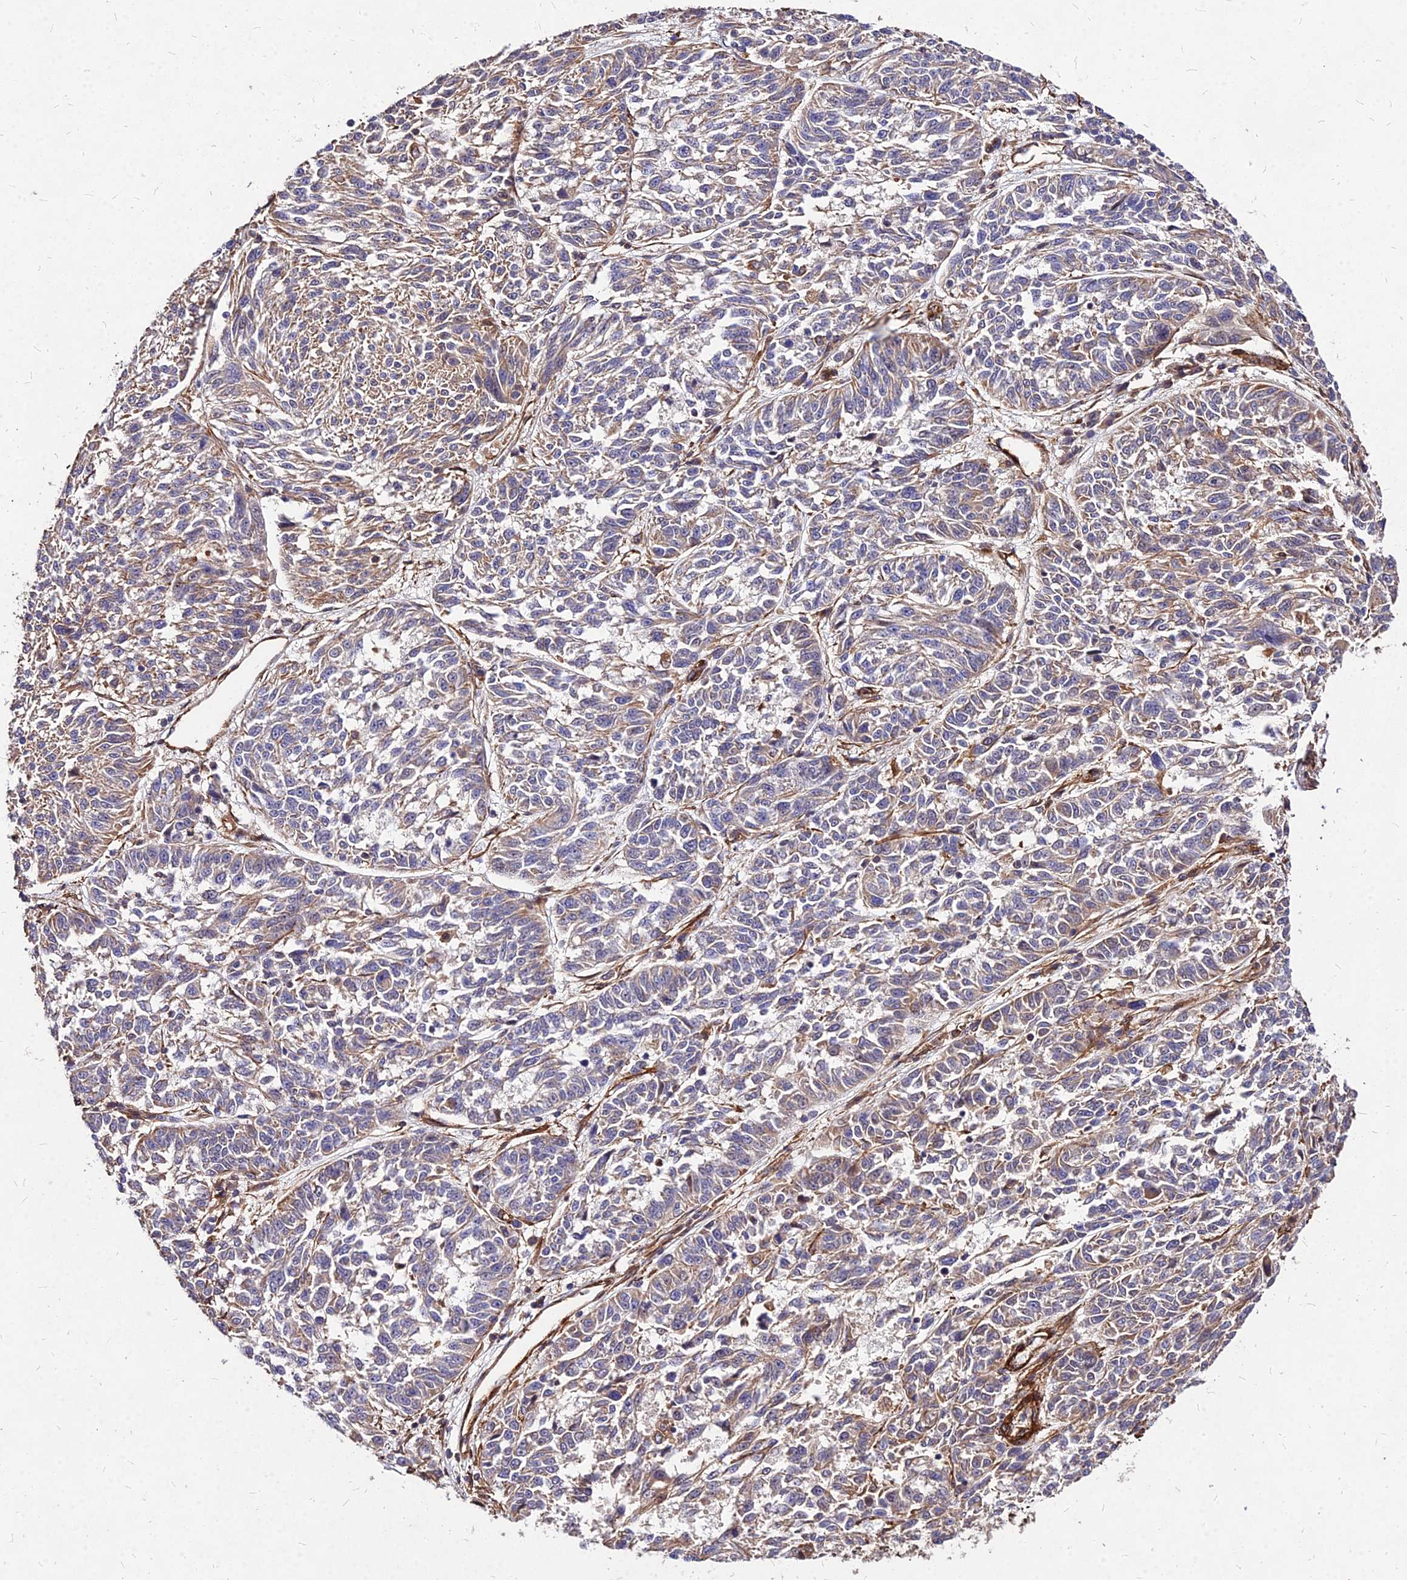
{"staining": {"intensity": "moderate", "quantity": "25%-75%", "location": "cytoplasmic/membranous"}, "tissue": "melanoma", "cell_type": "Tumor cells", "image_type": "cancer", "snomed": [{"axis": "morphology", "description": "Malignant melanoma, NOS"}, {"axis": "topography", "description": "Skin"}], "caption": "Immunohistochemistry (IHC) (DAB (3,3'-diaminobenzidine)) staining of melanoma exhibits moderate cytoplasmic/membranous protein expression in approximately 25%-75% of tumor cells.", "gene": "EFCC1", "patient": {"sex": "male", "age": 53}}